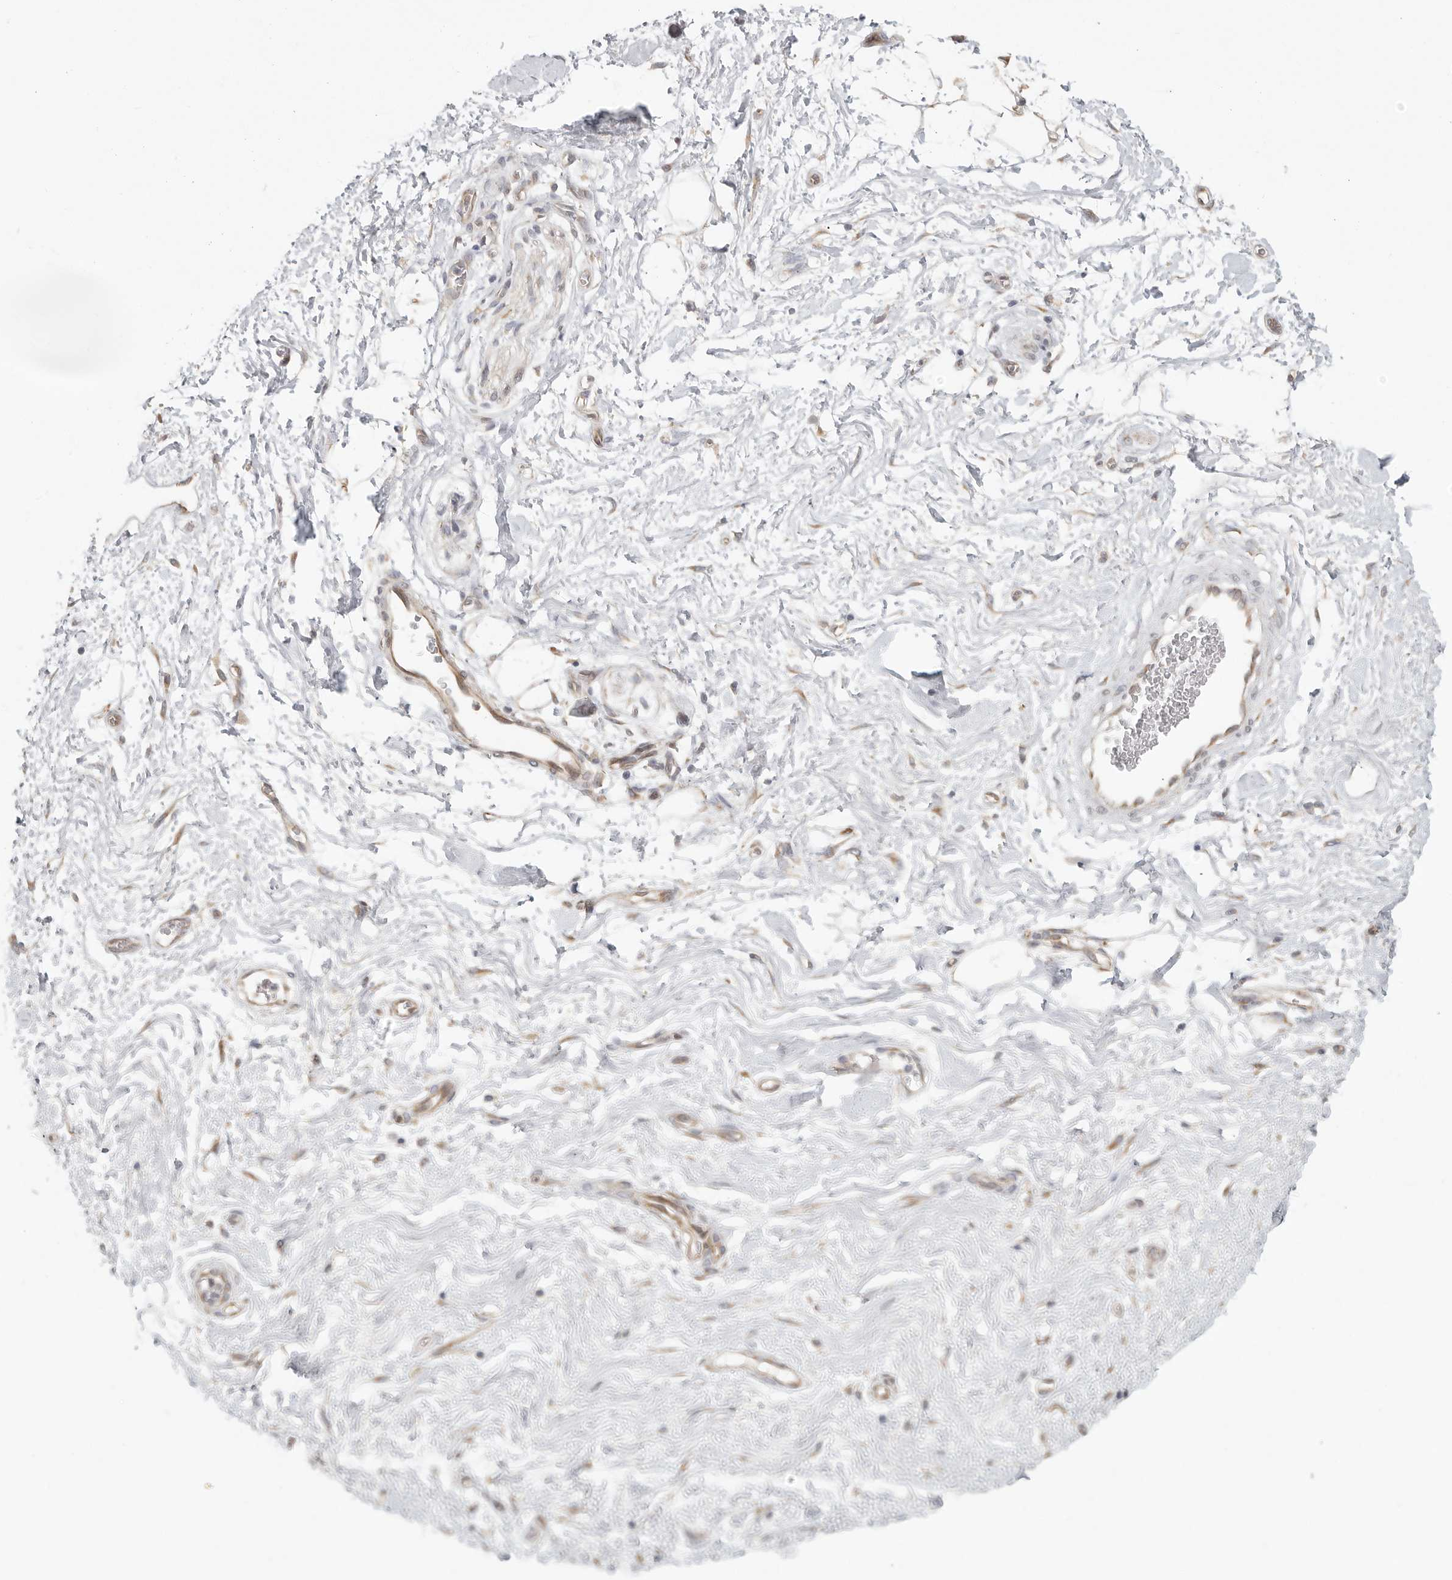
{"staining": {"intensity": "weak", "quantity": "25%-75%", "location": "cytoplasmic/membranous"}, "tissue": "adipose tissue", "cell_type": "Adipocytes", "image_type": "normal", "snomed": [{"axis": "morphology", "description": "Normal tissue, NOS"}, {"axis": "morphology", "description": "Adenocarcinoma, NOS"}, {"axis": "topography", "description": "Pancreas"}, {"axis": "topography", "description": "Peripheral nerve tissue"}], "caption": "Weak cytoplasmic/membranous expression is identified in about 25%-75% of adipocytes in unremarkable adipose tissue.", "gene": "BCAP29", "patient": {"sex": "male", "age": 59}}